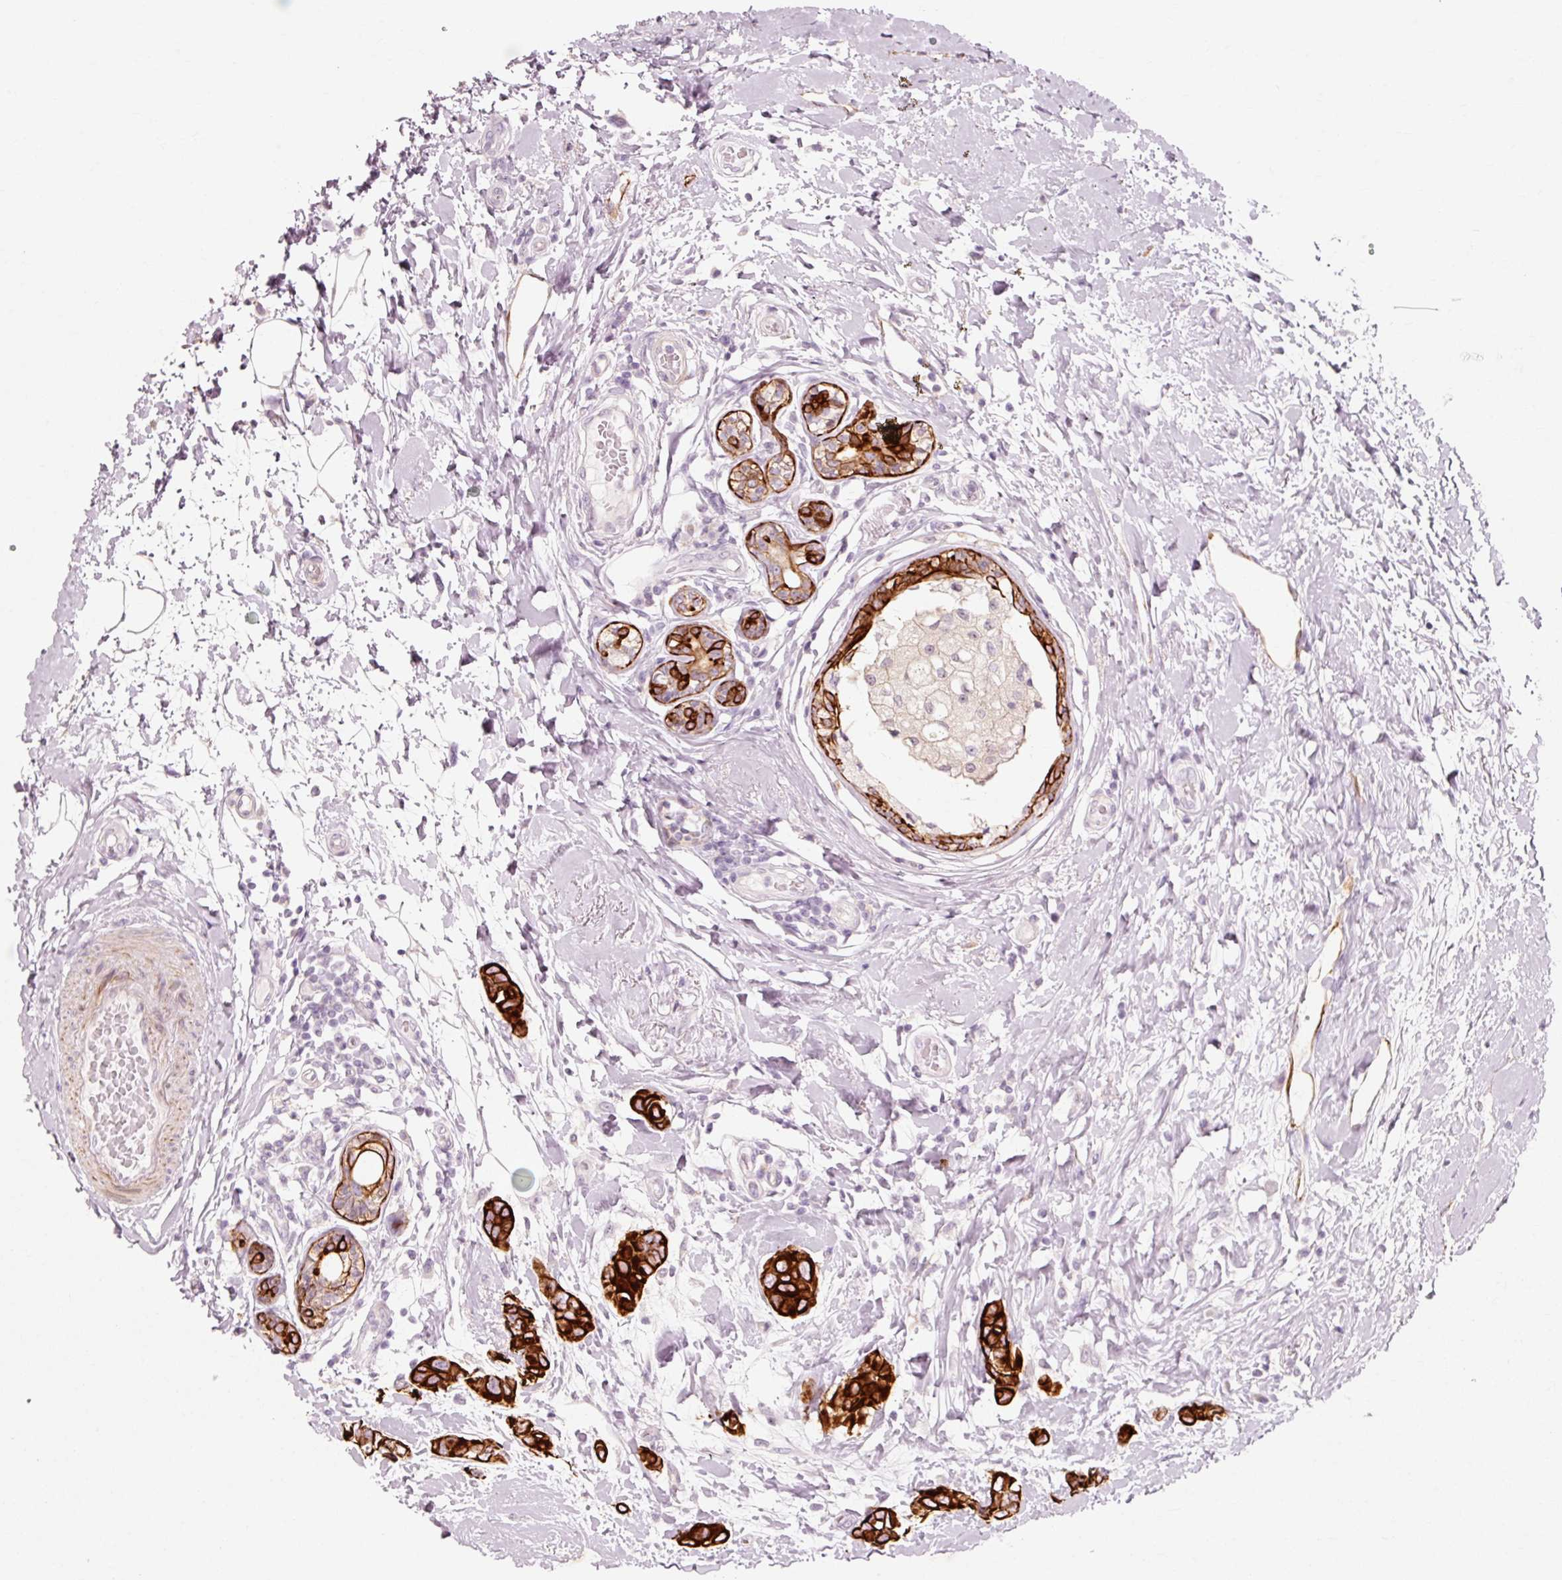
{"staining": {"intensity": "strong", "quantity": ">75%", "location": "cytoplasmic/membranous"}, "tissue": "breast cancer", "cell_type": "Tumor cells", "image_type": "cancer", "snomed": [{"axis": "morphology", "description": "Lobular carcinoma"}, {"axis": "topography", "description": "Breast"}], "caption": "Immunohistochemical staining of breast cancer (lobular carcinoma) exhibits high levels of strong cytoplasmic/membranous protein positivity in about >75% of tumor cells.", "gene": "TRIM73", "patient": {"sex": "female", "age": 51}}